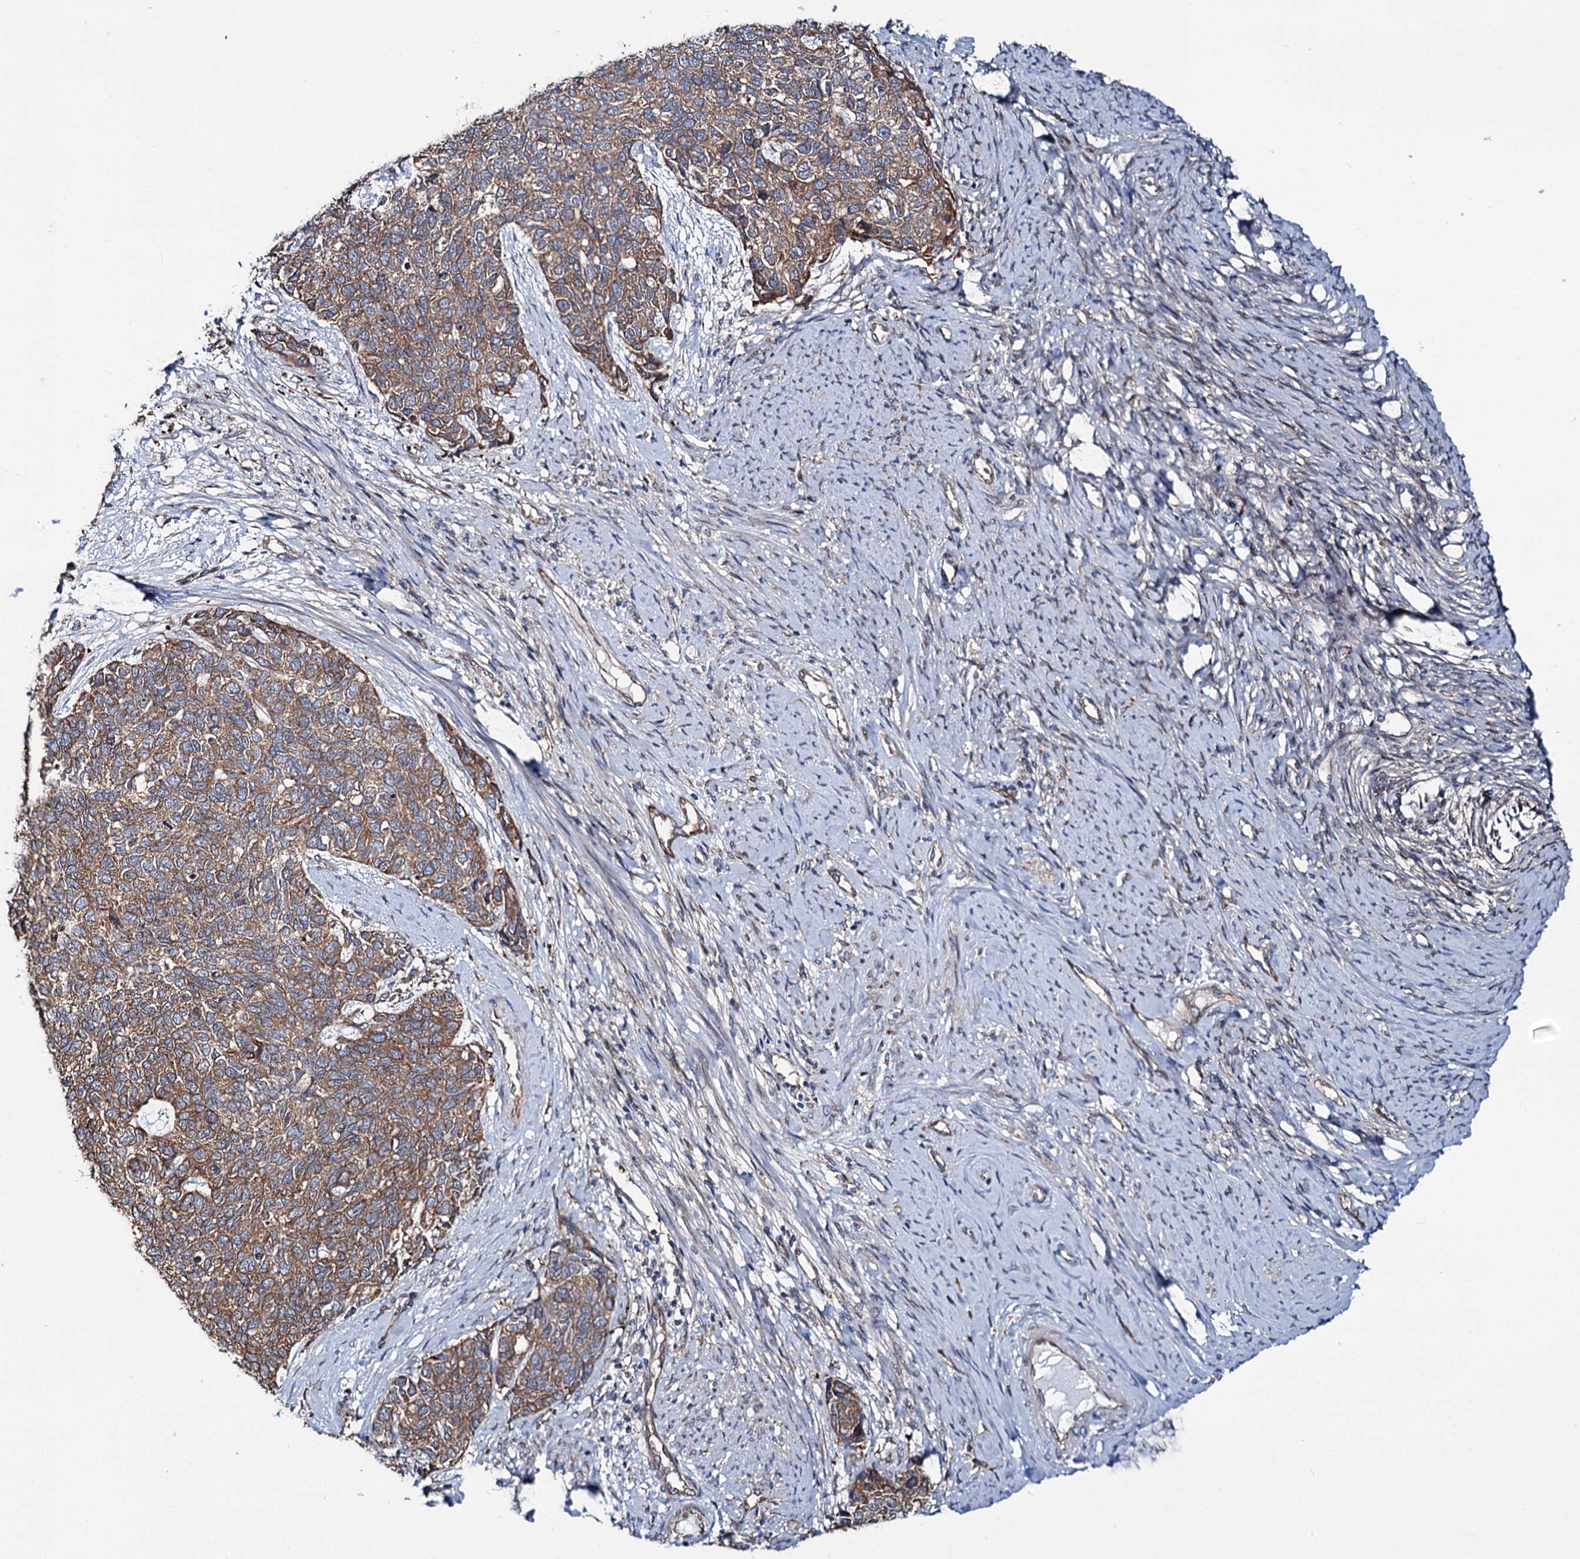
{"staining": {"intensity": "moderate", "quantity": ">75%", "location": "cytoplasmic/membranous"}, "tissue": "cervical cancer", "cell_type": "Tumor cells", "image_type": "cancer", "snomed": [{"axis": "morphology", "description": "Squamous cell carcinoma, NOS"}, {"axis": "topography", "description": "Cervix"}], "caption": "Moderate cytoplasmic/membranous protein expression is seen in approximately >75% of tumor cells in cervical cancer (squamous cell carcinoma).", "gene": "PTDSS2", "patient": {"sex": "female", "age": 63}}